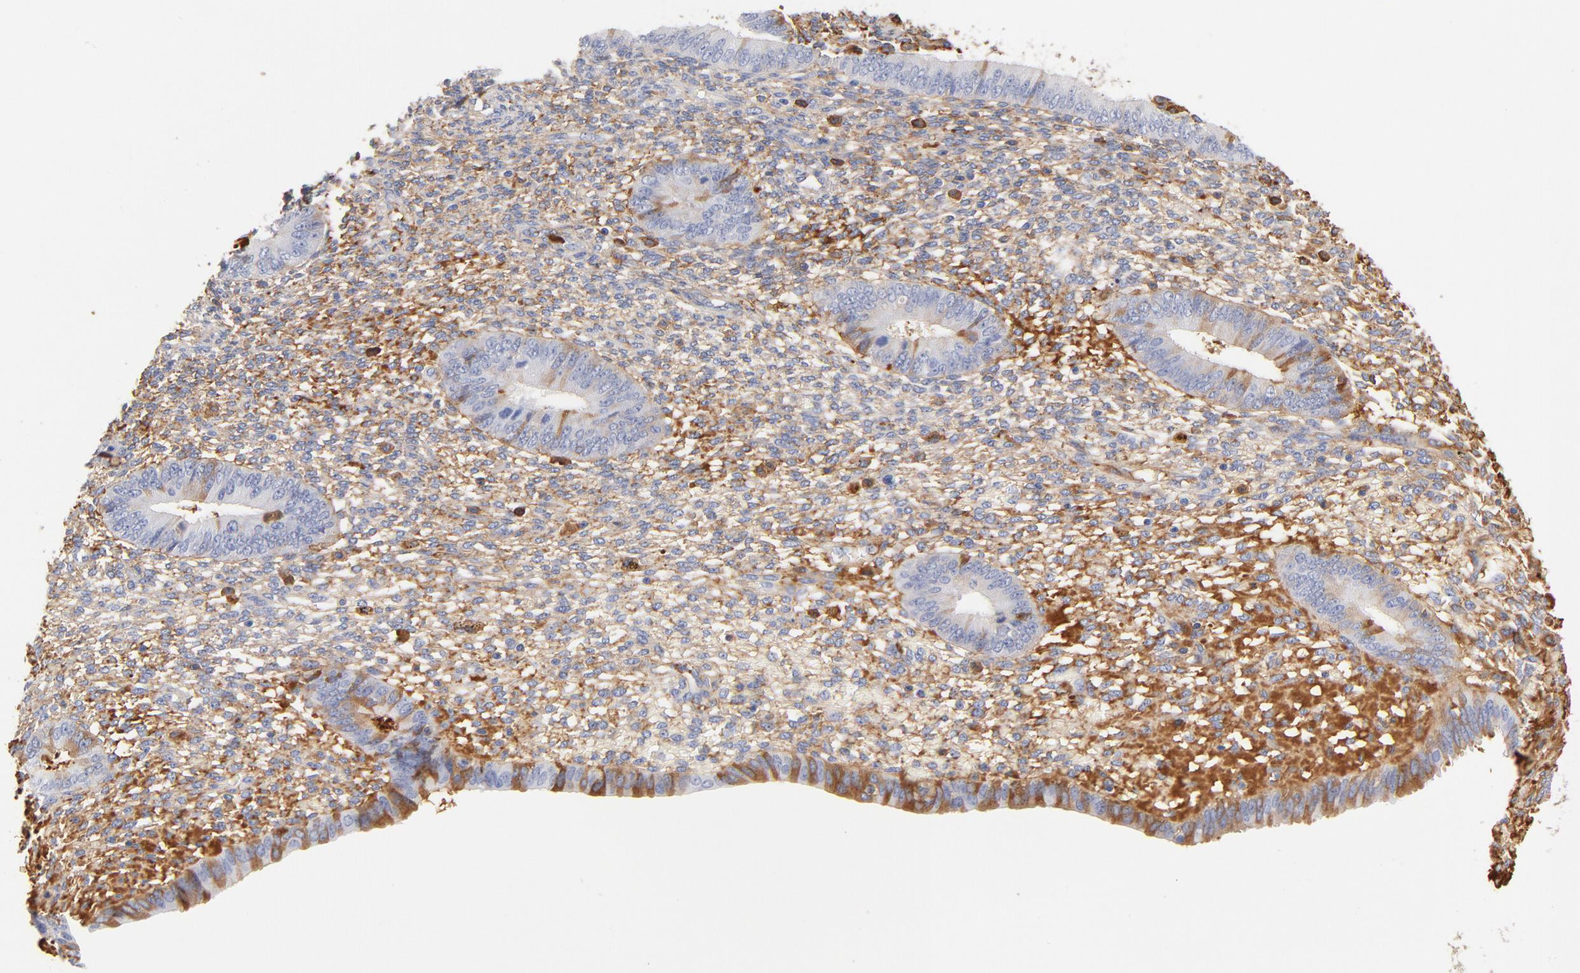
{"staining": {"intensity": "weak", "quantity": "25%-75%", "location": "cytoplasmic/membranous"}, "tissue": "endometrium", "cell_type": "Cells in endometrial stroma", "image_type": "normal", "snomed": [{"axis": "morphology", "description": "Normal tissue, NOS"}, {"axis": "topography", "description": "Endometrium"}], "caption": "Endometrium stained with IHC reveals weak cytoplasmic/membranous expression in approximately 25%-75% of cells in endometrial stroma.", "gene": "C3", "patient": {"sex": "female", "age": 42}}